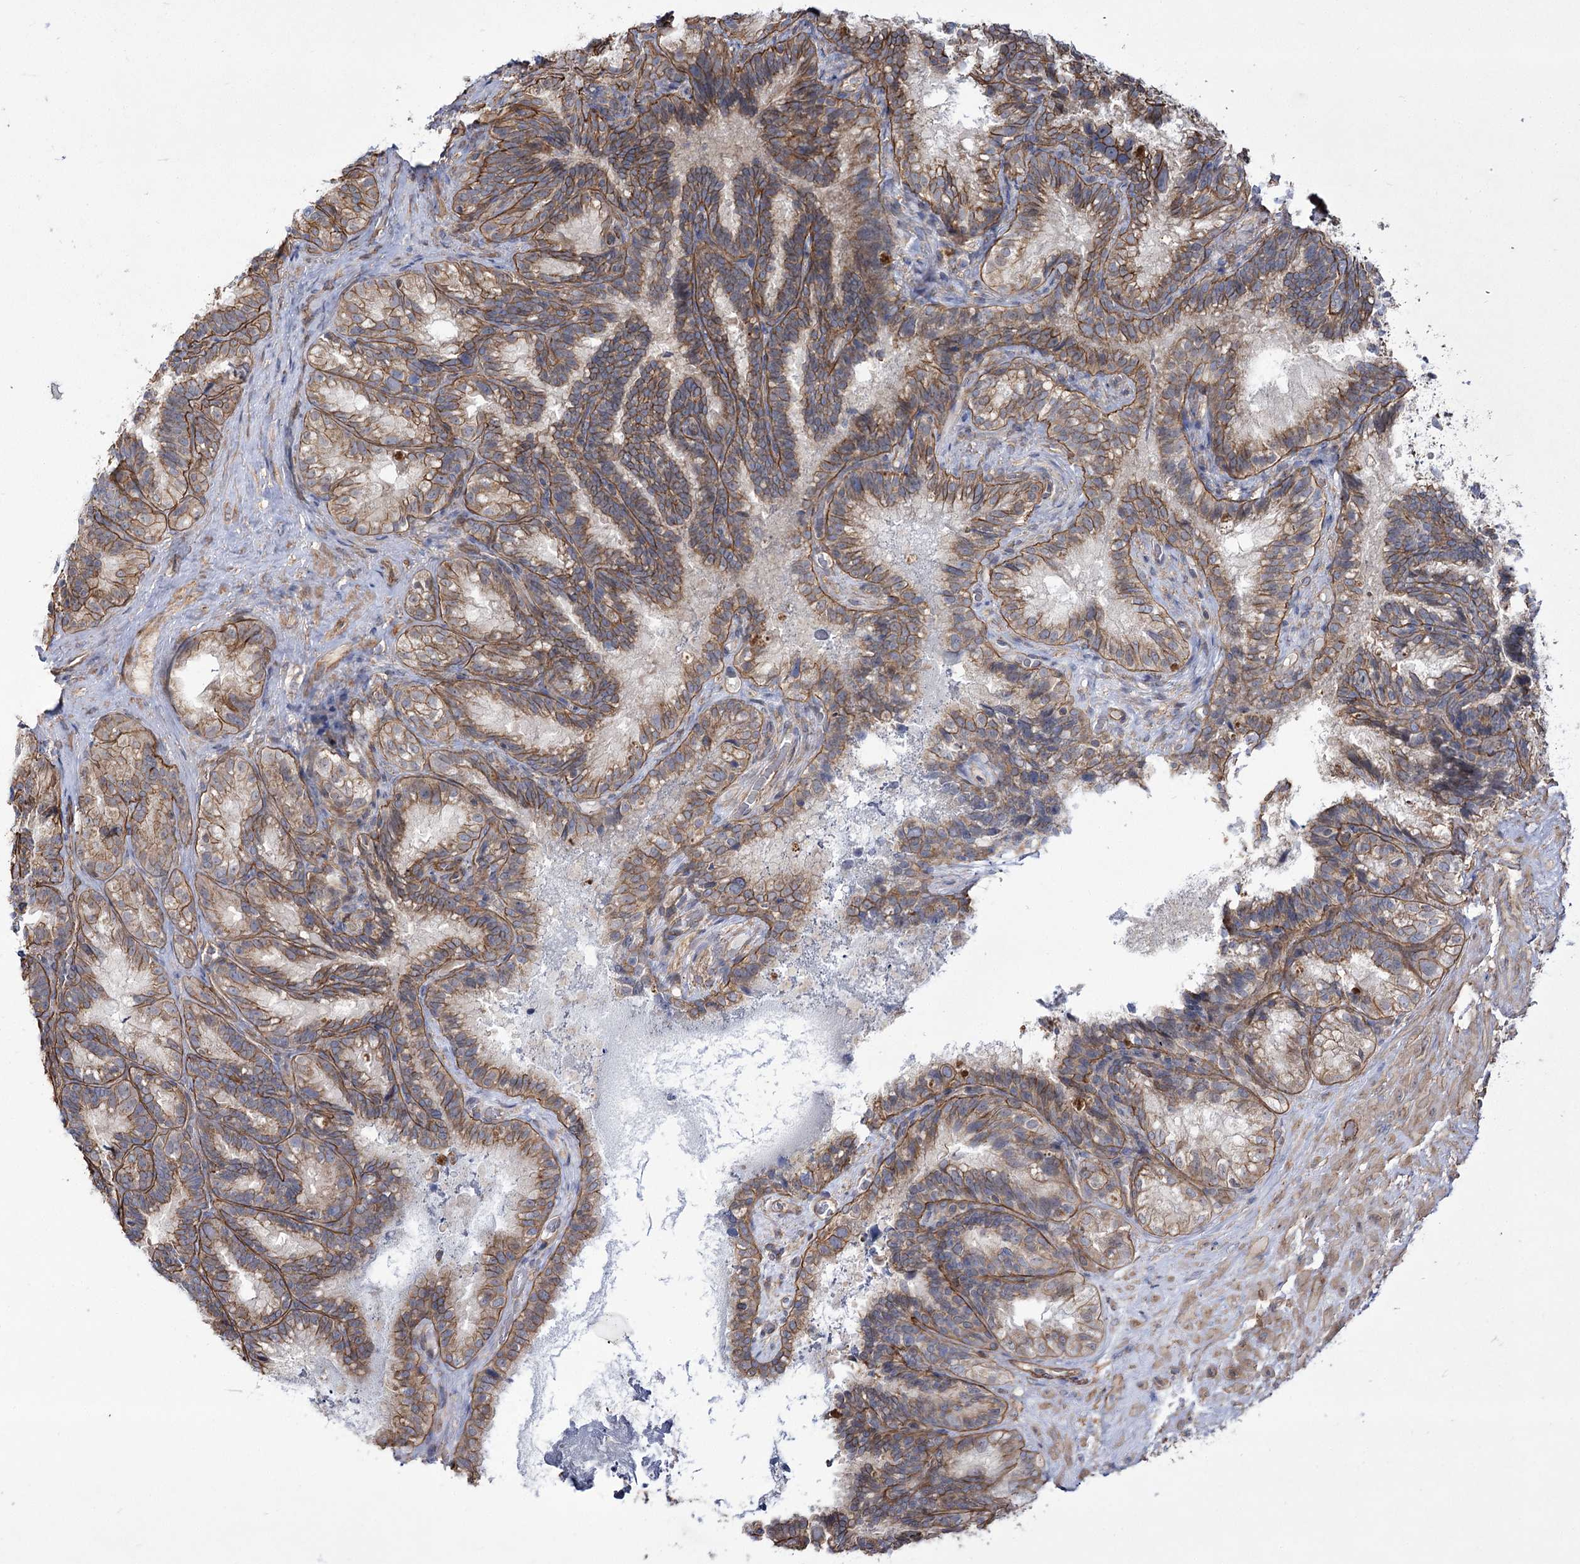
{"staining": {"intensity": "moderate", "quantity": ">75%", "location": "cytoplasmic/membranous"}, "tissue": "seminal vesicle", "cell_type": "Glandular cells", "image_type": "normal", "snomed": [{"axis": "morphology", "description": "Normal tissue, NOS"}, {"axis": "topography", "description": "Seminal veicle"}], "caption": "DAB (3,3'-diaminobenzidine) immunohistochemical staining of benign human seminal vesicle displays moderate cytoplasmic/membranous protein staining in about >75% of glandular cells.", "gene": "SH3BP5L", "patient": {"sex": "male", "age": 60}}